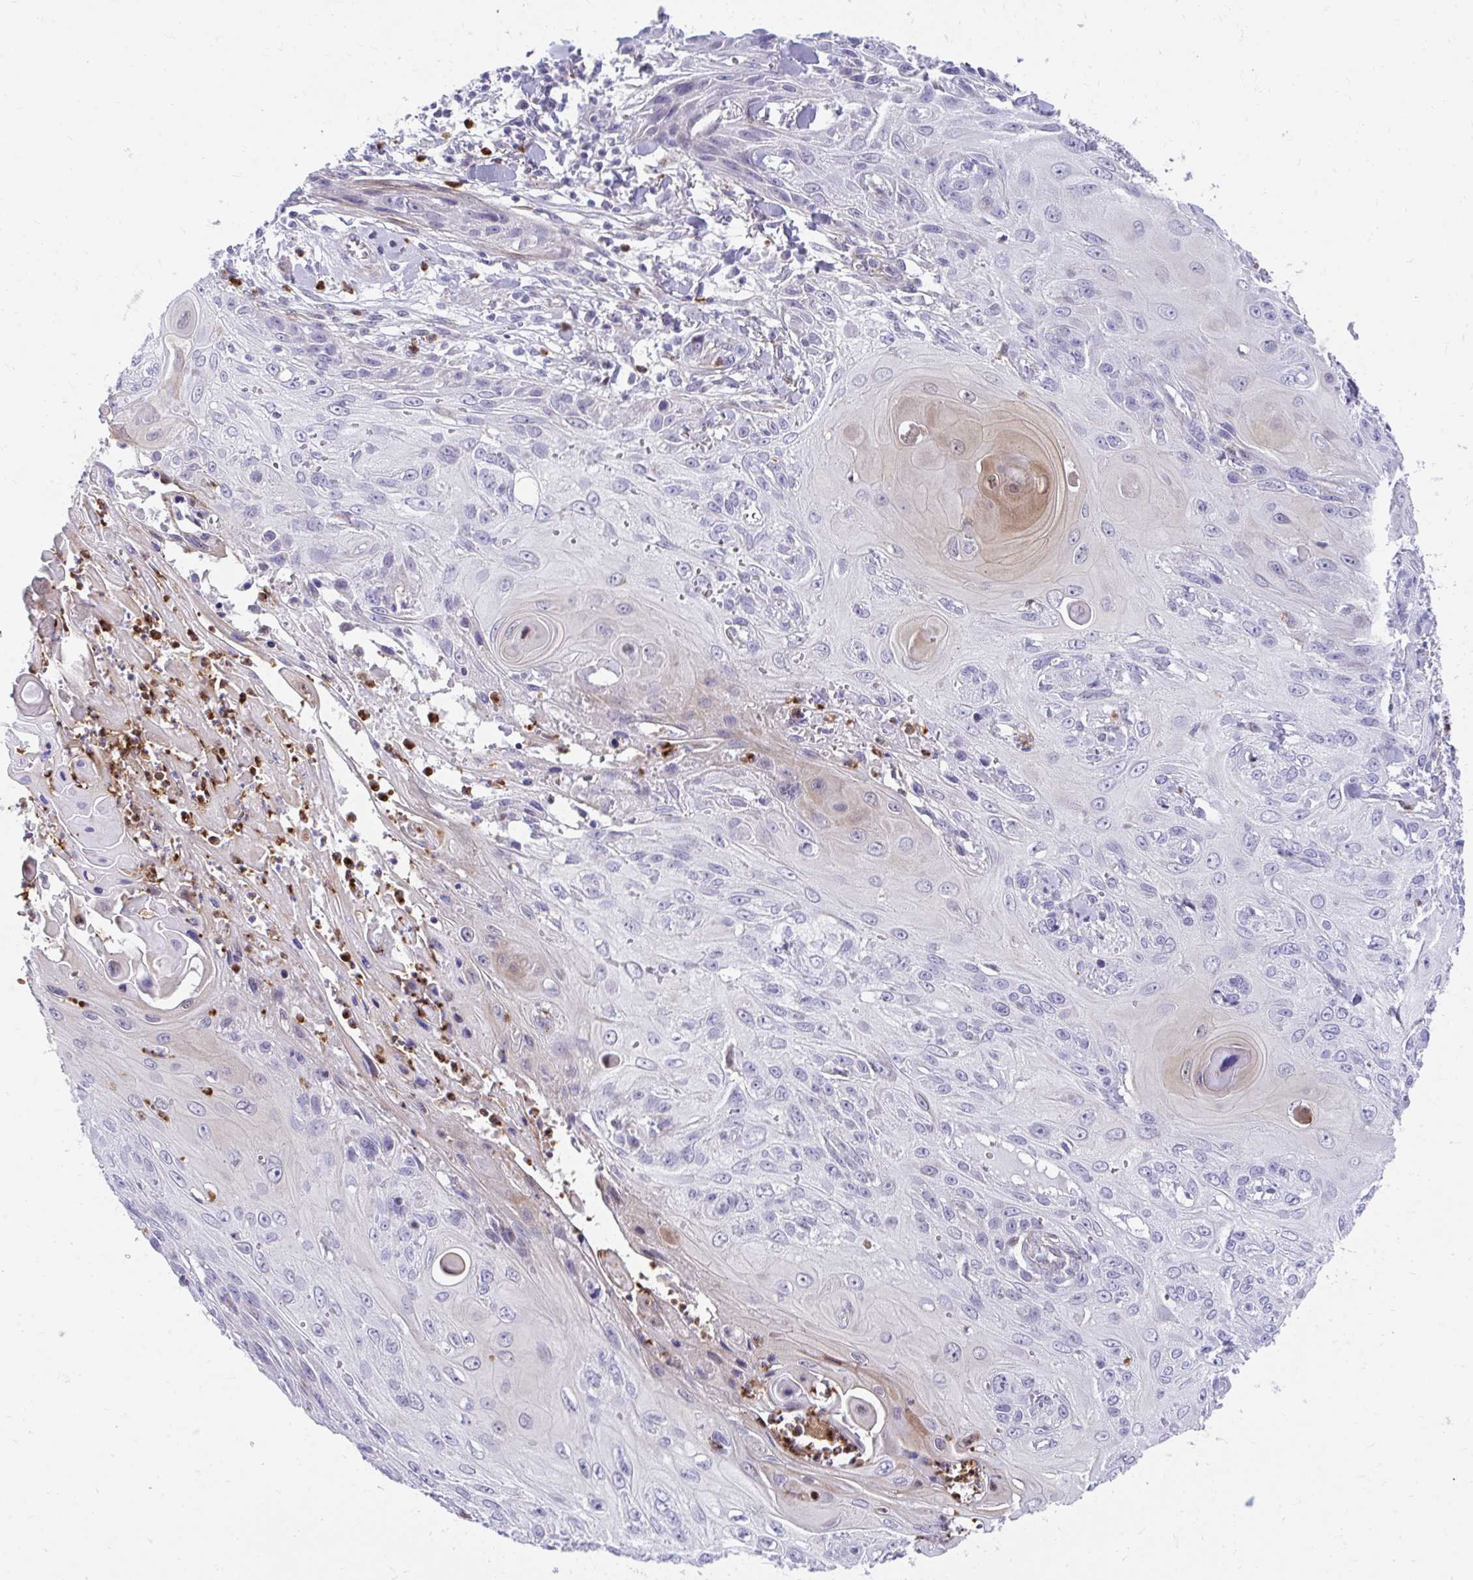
{"staining": {"intensity": "weak", "quantity": "<25%", "location": "cytoplasmic/membranous"}, "tissue": "skin cancer", "cell_type": "Tumor cells", "image_type": "cancer", "snomed": [{"axis": "morphology", "description": "Squamous cell carcinoma, NOS"}, {"axis": "topography", "description": "Skin"}, {"axis": "topography", "description": "Vulva"}], "caption": "IHC image of neoplastic tissue: skin squamous cell carcinoma stained with DAB (3,3'-diaminobenzidine) displays no significant protein positivity in tumor cells.", "gene": "CSTB", "patient": {"sex": "female", "age": 83}}